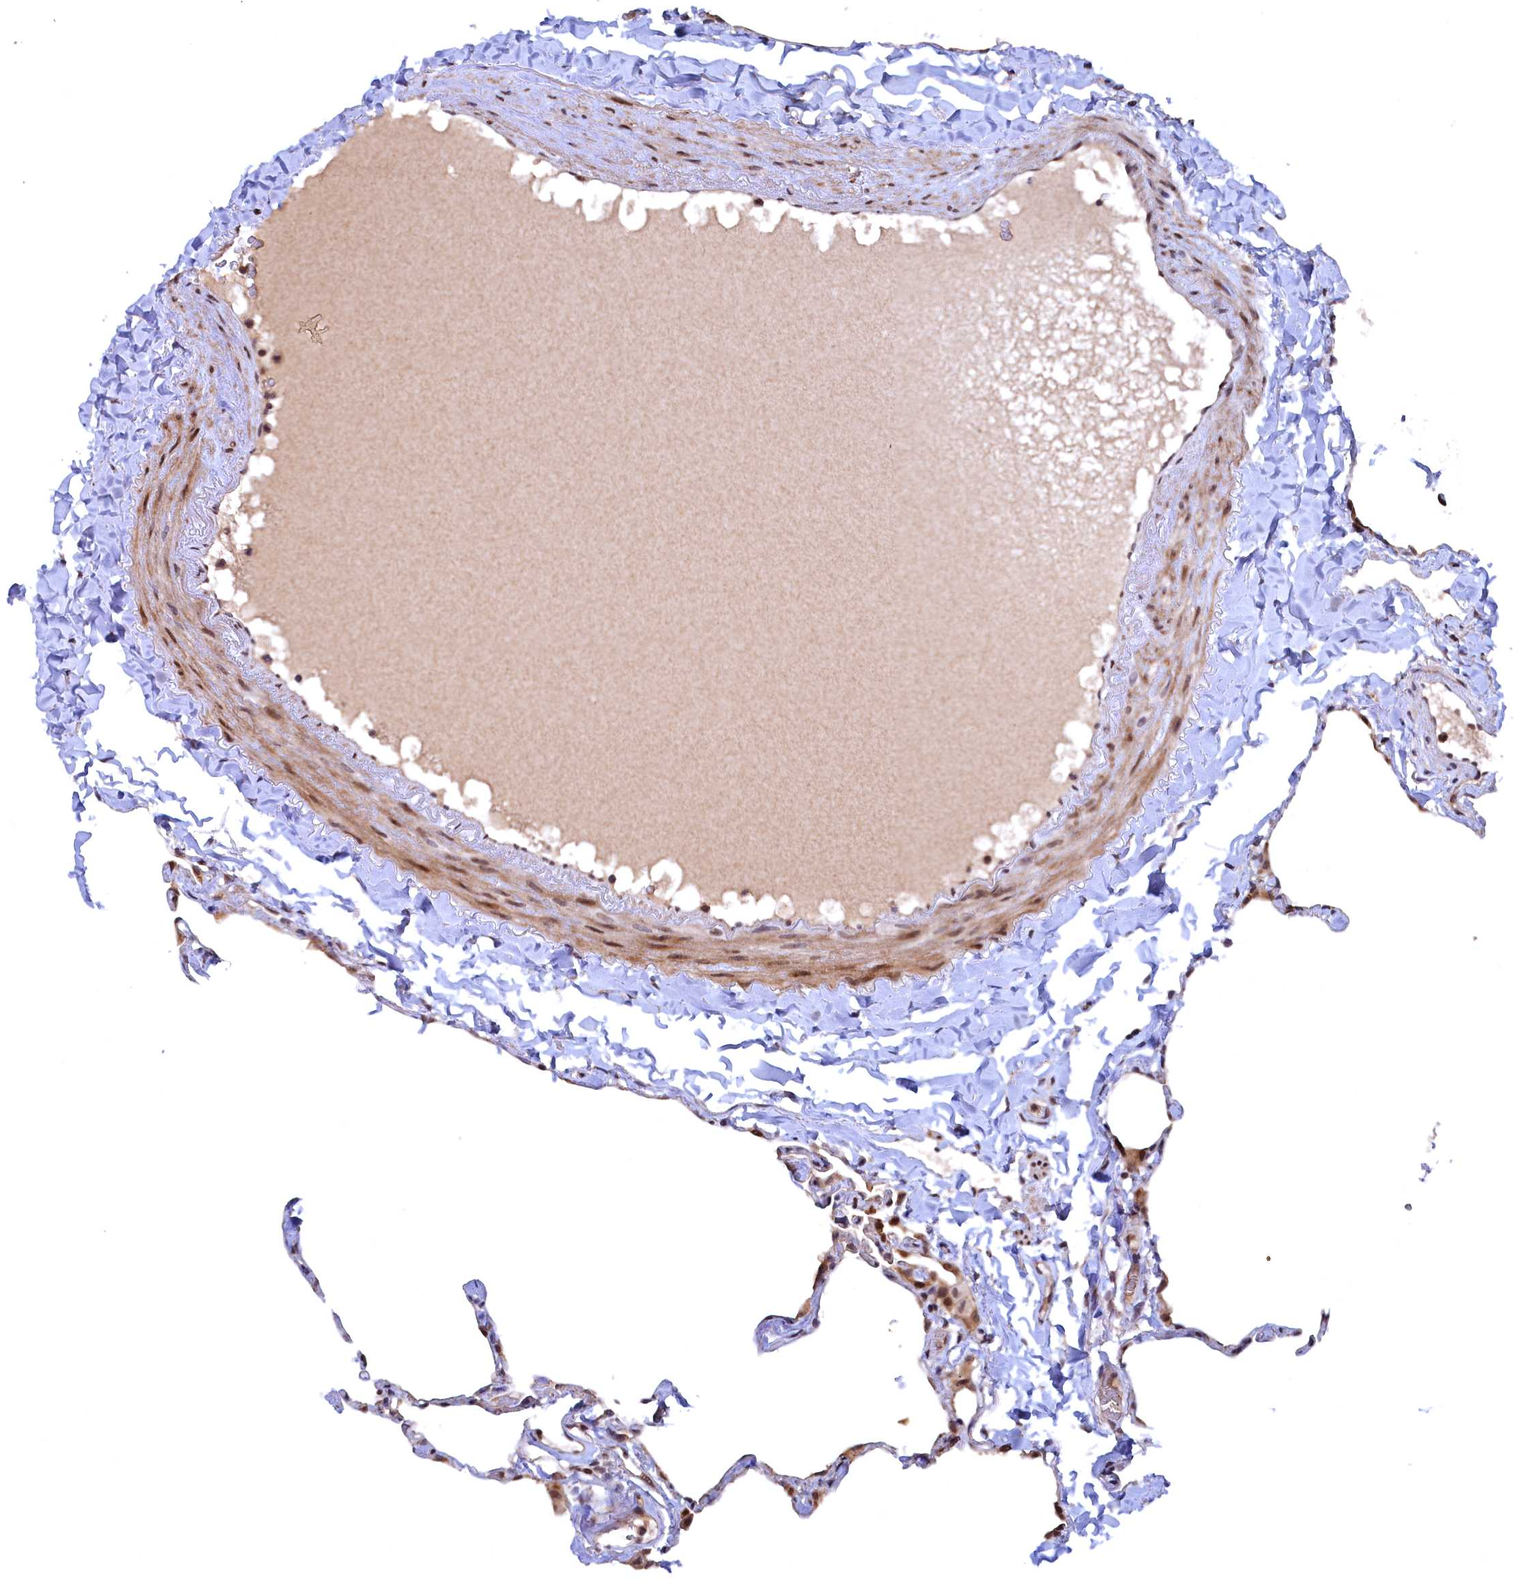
{"staining": {"intensity": "negative", "quantity": "none", "location": "none"}, "tissue": "lung", "cell_type": "Alveolar cells", "image_type": "normal", "snomed": [{"axis": "morphology", "description": "Normal tissue, NOS"}, {"axis": "topography", "description": "Lung"}], "caption": "Normal lung was stained to show a protein in brown. There is no significant positivity in alveolar cells. (Immunohistochemistry (ihc), brightfield microscopy, high magnification).", "gene": "TMC5", "patient": {"sex": "male", "age": 65}}